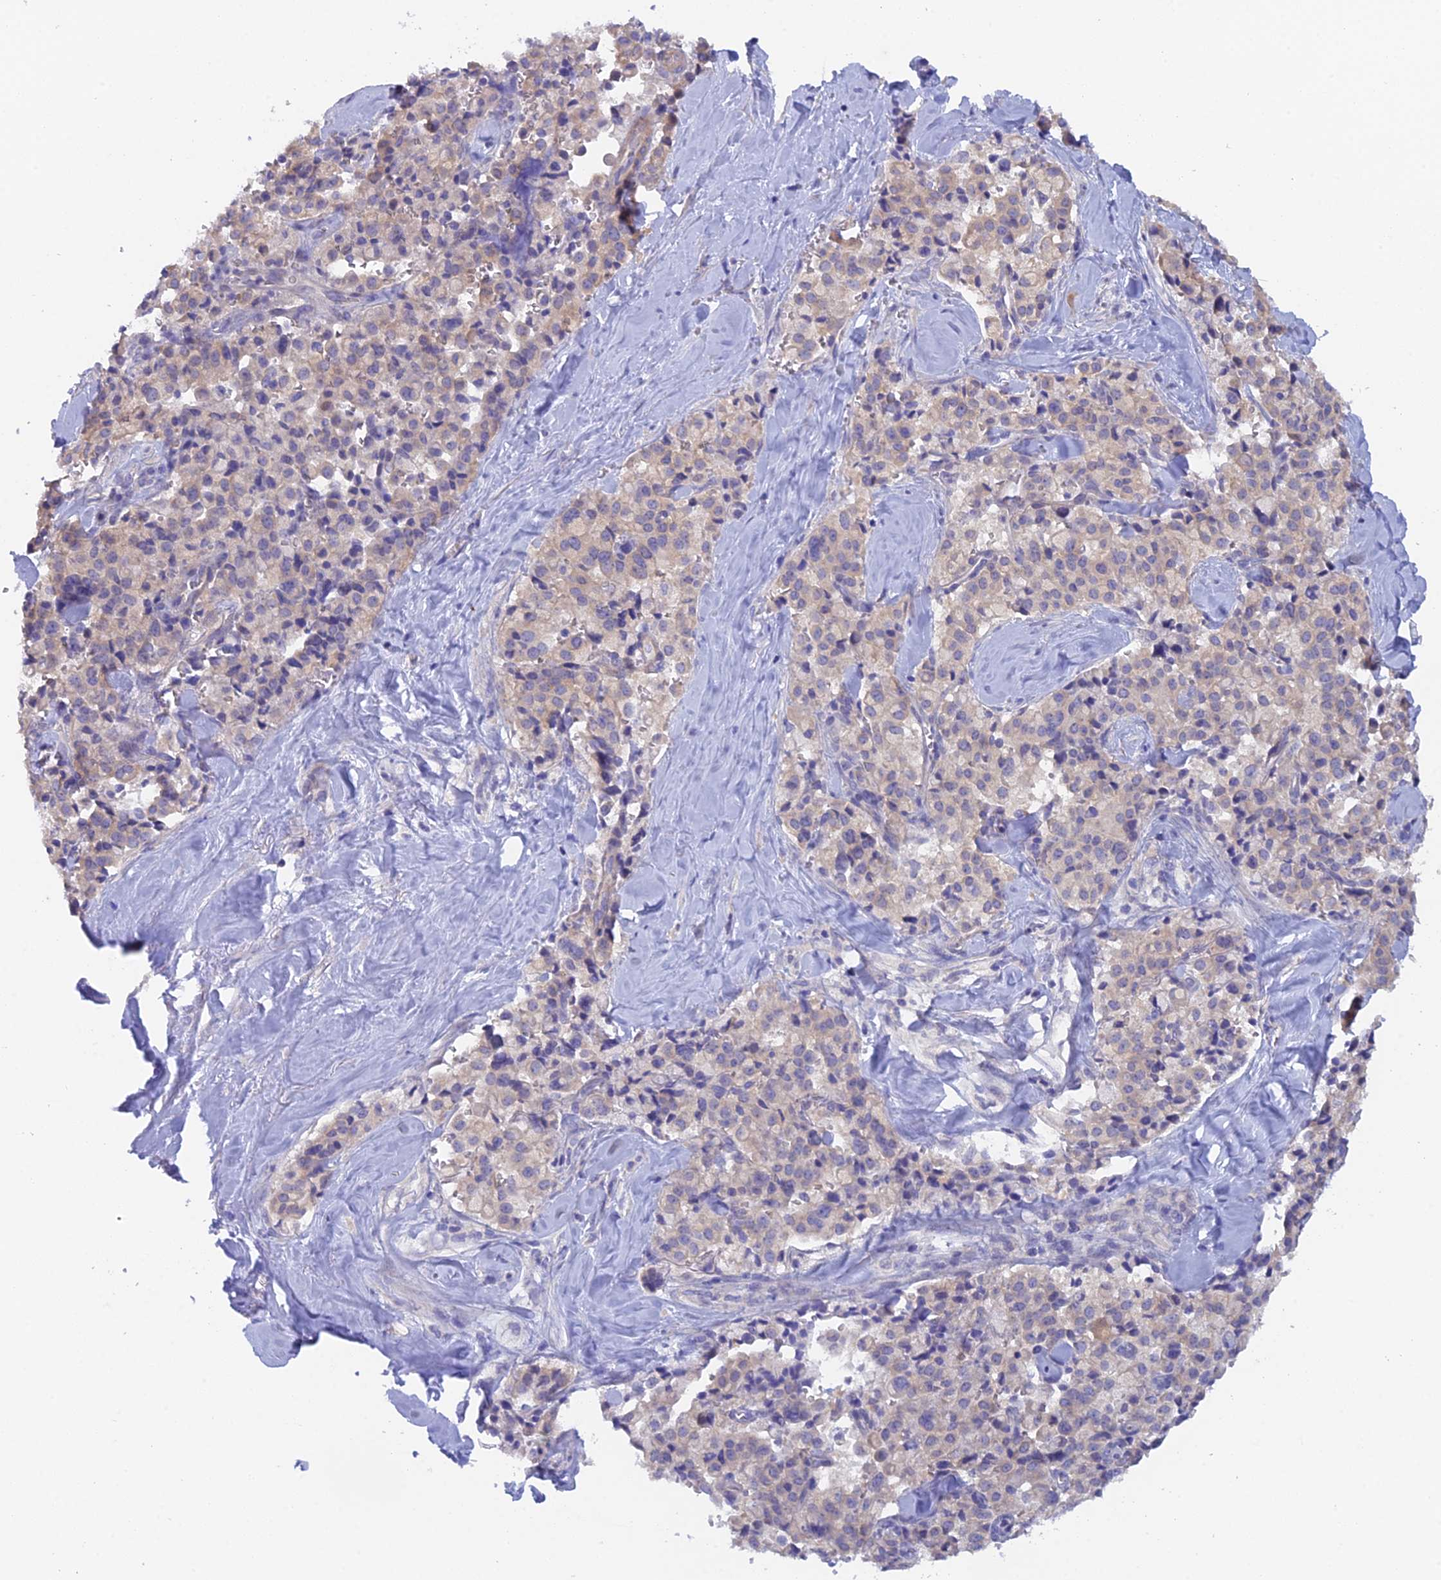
{"staining": {"intensity": "negative", "quantity": "none", "location": "none"}, "tissue": "pancreatic cancer", "cell_type": "Tumor cells", "image_type": "cancer", "snomed": [{"axis": "morphology", "description": "Adenocarcinoma, NOS"}, {"axis": "topography", "description": "Pancreas"}], "caption": "Pancreatic cancer (adenocarcinoma) was stained to show a protein in brown. There is no significant staining in tumor cells.", "gene": "FZR1", "patient": {"sex": "male", "age": 65}}